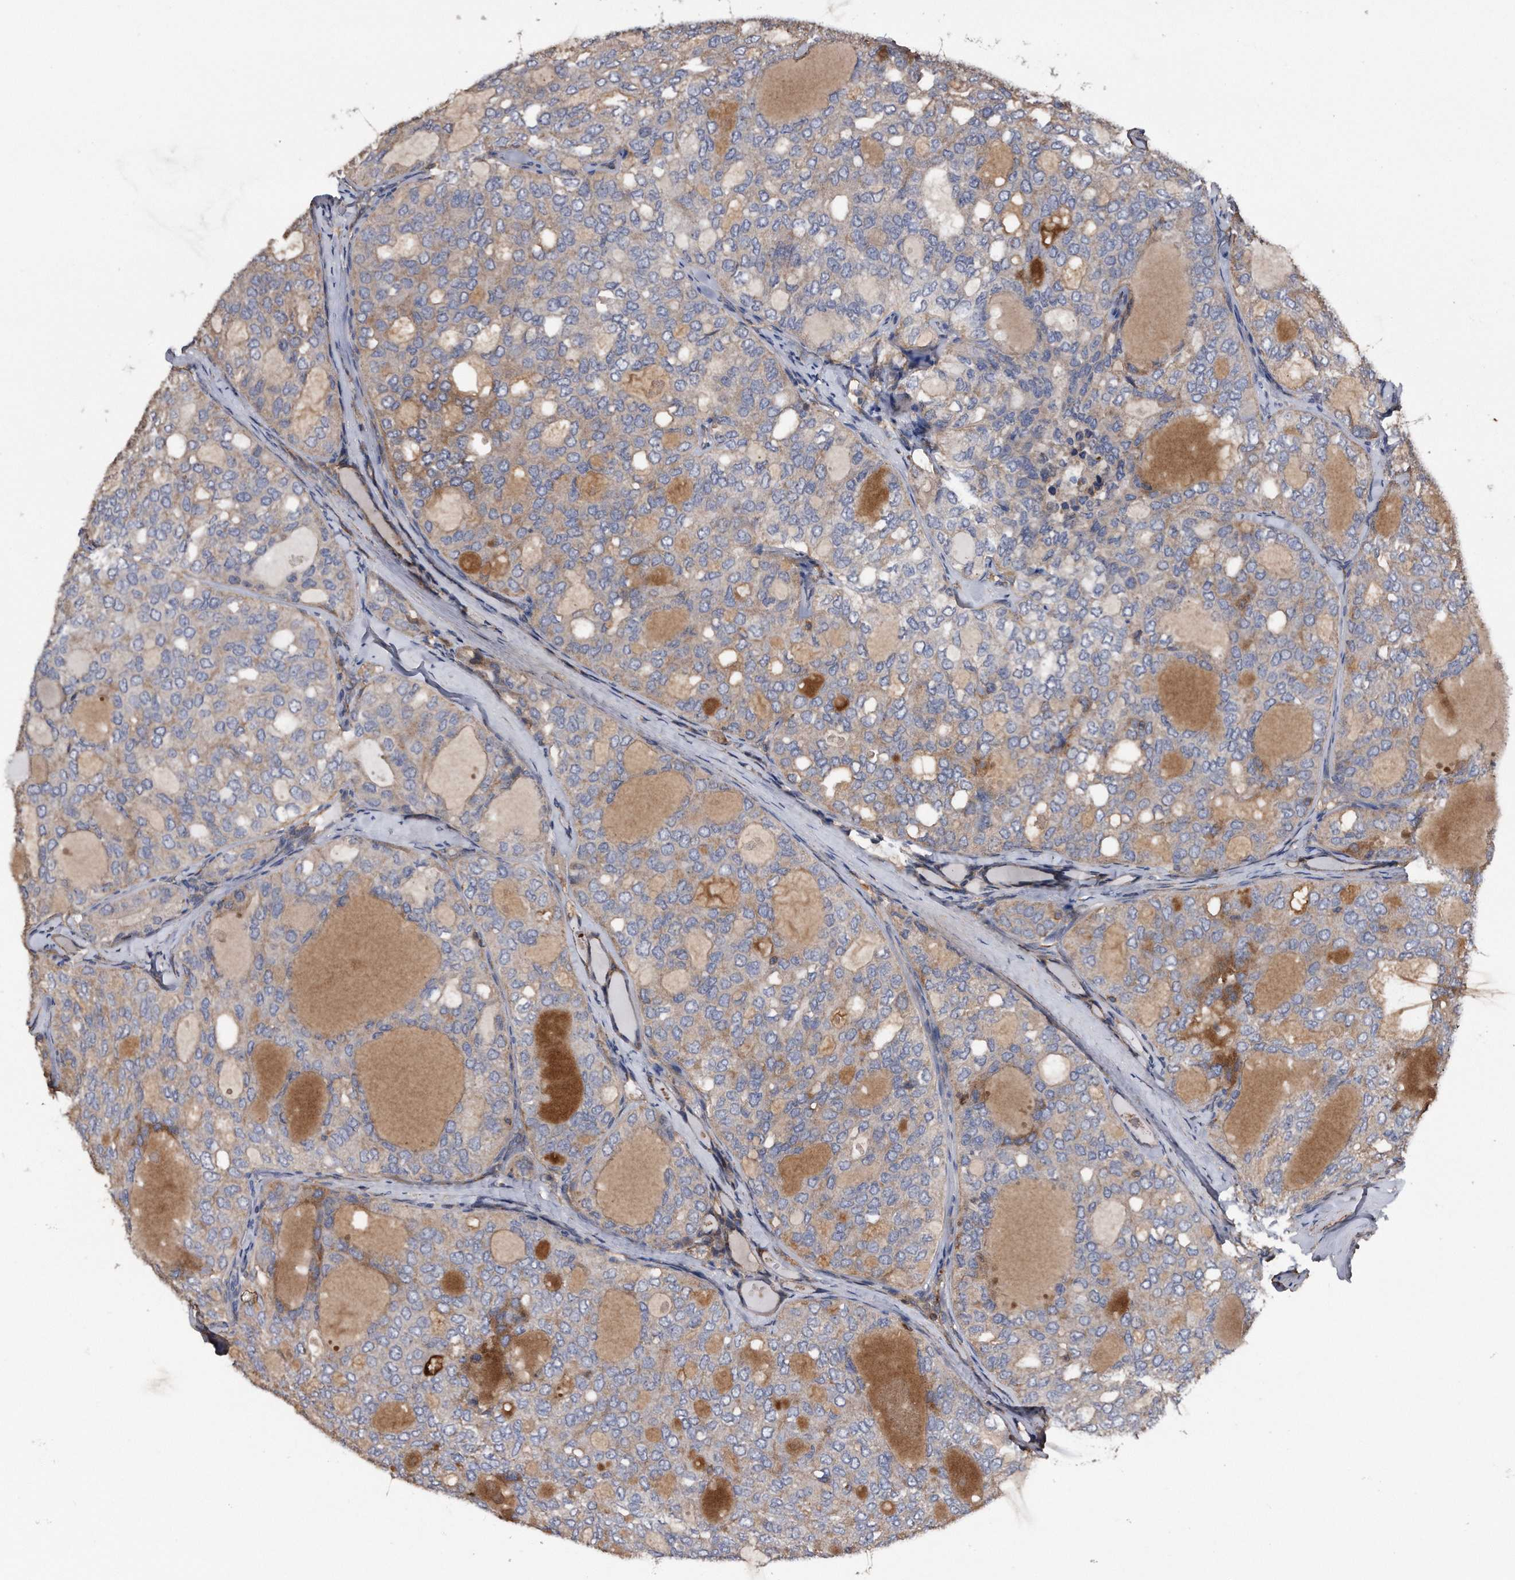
{"staining": {"intensity": "weak", "quantity": "<25%", "location": "cytoplasmic/membranous"}, "tissue": "thyroid cancer", "cell_type": "Tumor cells", "image_type": "cancer", "snomed": [{"axis": "morphology", "description": "Follicular adenoma carcinoma, NOS"}, {"axis": "topography", "description": "Thyroid gland"}], "caption": "Follicular adenoma carcinoma (thyroid) was stained to show a protein in brown. There is no significant expression in tumor cells.", "gene": "KCND3", "patient": {"sex": "male", "age": 75}}